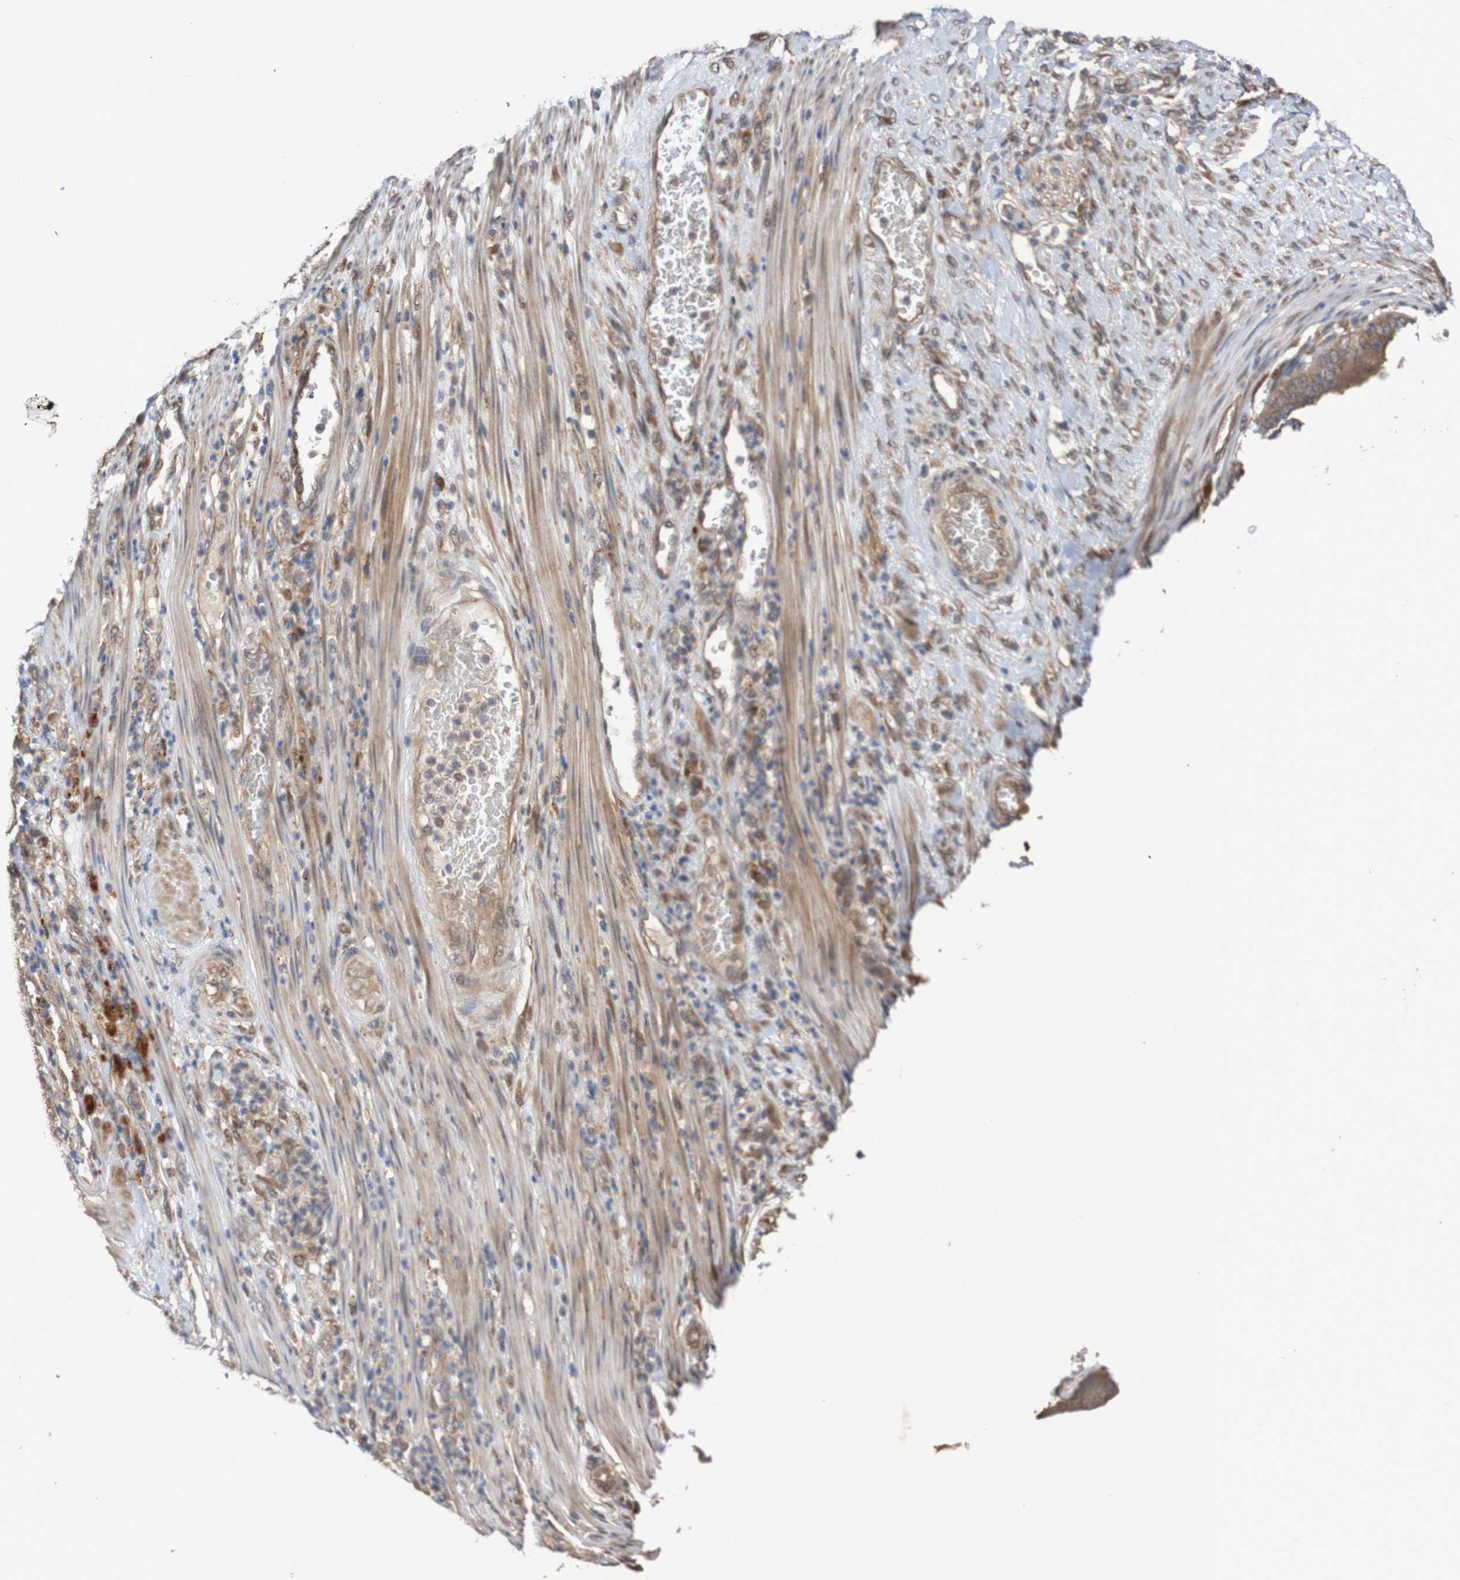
{"staining": {"intensity": "weak", "quantity": ">75%", "location": "cytoplasmic/membranous"}, "tissue": "stomach cancer", "cell_type": "Tumor cells", "image_type": "cancer", "snomed": [{"axis": "morphology", "description": "Adenocarcinoma, NOS"}, {"axis": "topography", "description": "Stomach"}], "caption": "Weak cytoplasmic/membranous positivity is present in approximately >75% of tumor cells in stomach adenocarcinoma. (DAB IHC with brightfield microscopy, high magnification).", "gene": "PHPT1", "patient": {"sex": "female", "age": 73}}